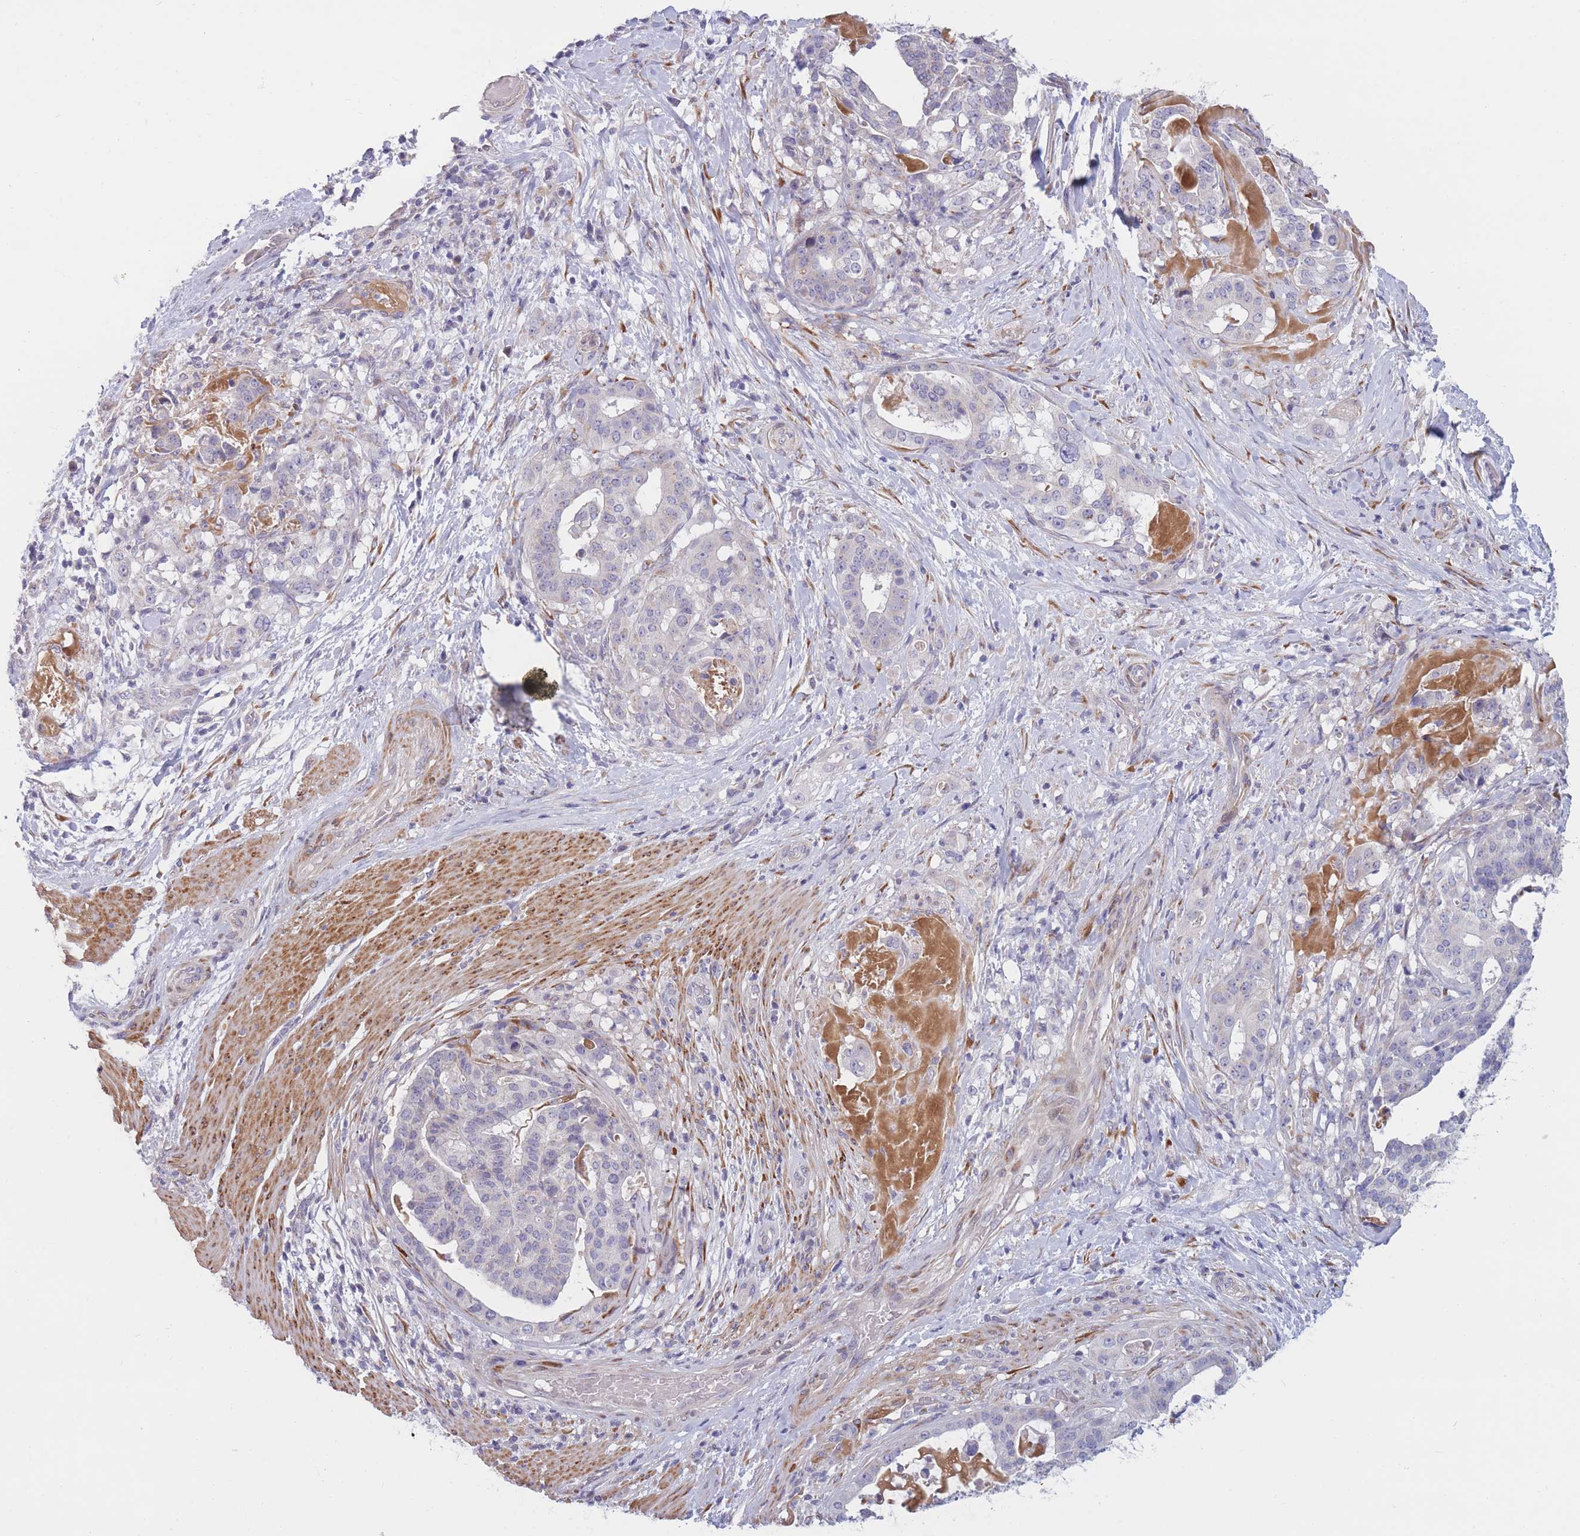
{"staining": {"intensity": "negative", "quantity": "none", "location": "none"}, "tissue": "stomach cancer", "cell_type": "Tumor cells", "image_type": "cancer", "snomed": [{"axis": "morphology", "description": "Adenocarcinoma, NOS"}, {"axis": "topography", "description": "Stomach"}], "caption": "The IHC histopathology image has no significant positivity in tumor cells of stomach cancer tissue. (DAB (3,3'-diaminobenzidine) immunohistochemistry (IHC) with hematoxylin counter stain).", "gene": "CCNQ", "patient": {"sex": "male", "age": 48}}